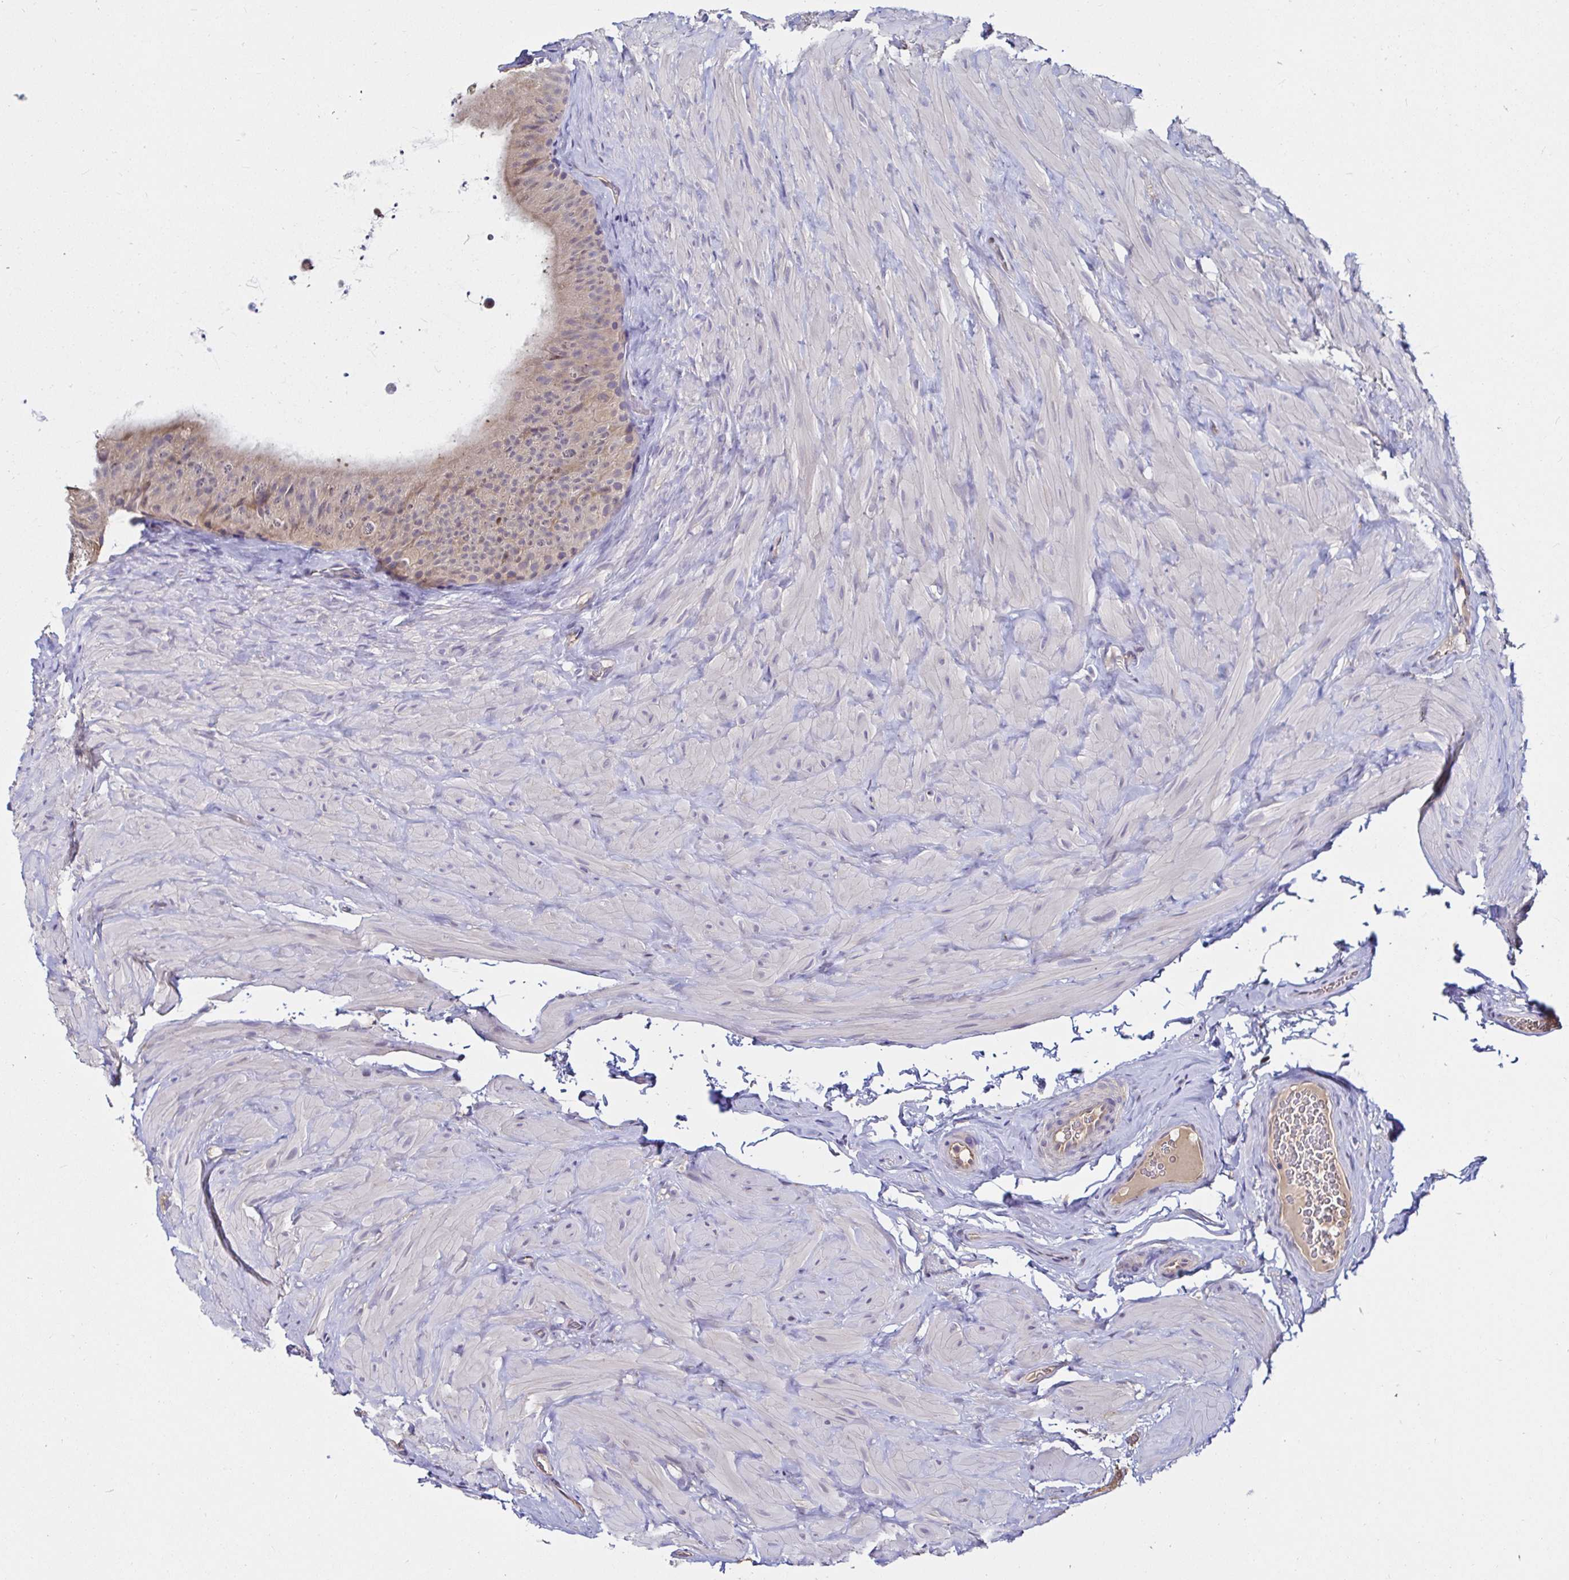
{"staining": {"intensity": "weak", "quantity": ">75%", "location": "cytoplasmic/membranous"}, "tissue": "epididymis", "cell_type": "Glandular cells", "image_type": "normal", "snomed": [{"axis": "morphology", "description": "Normal tissue, NOS"}, {"axis": "topography", "description": "Epididymis, spermatic cord, NOS"}, {"axis": "topography", "description": "Epididymis"}], "caption": "Immunohistochemical staining of unremarkable human epididymis demonstrates >75% levels of weak cytoplasmic/membranous protein staining in about >75% of glandular cells.", "gene": "RSRP1", "patient": {"sex": "male", "age": 31}}